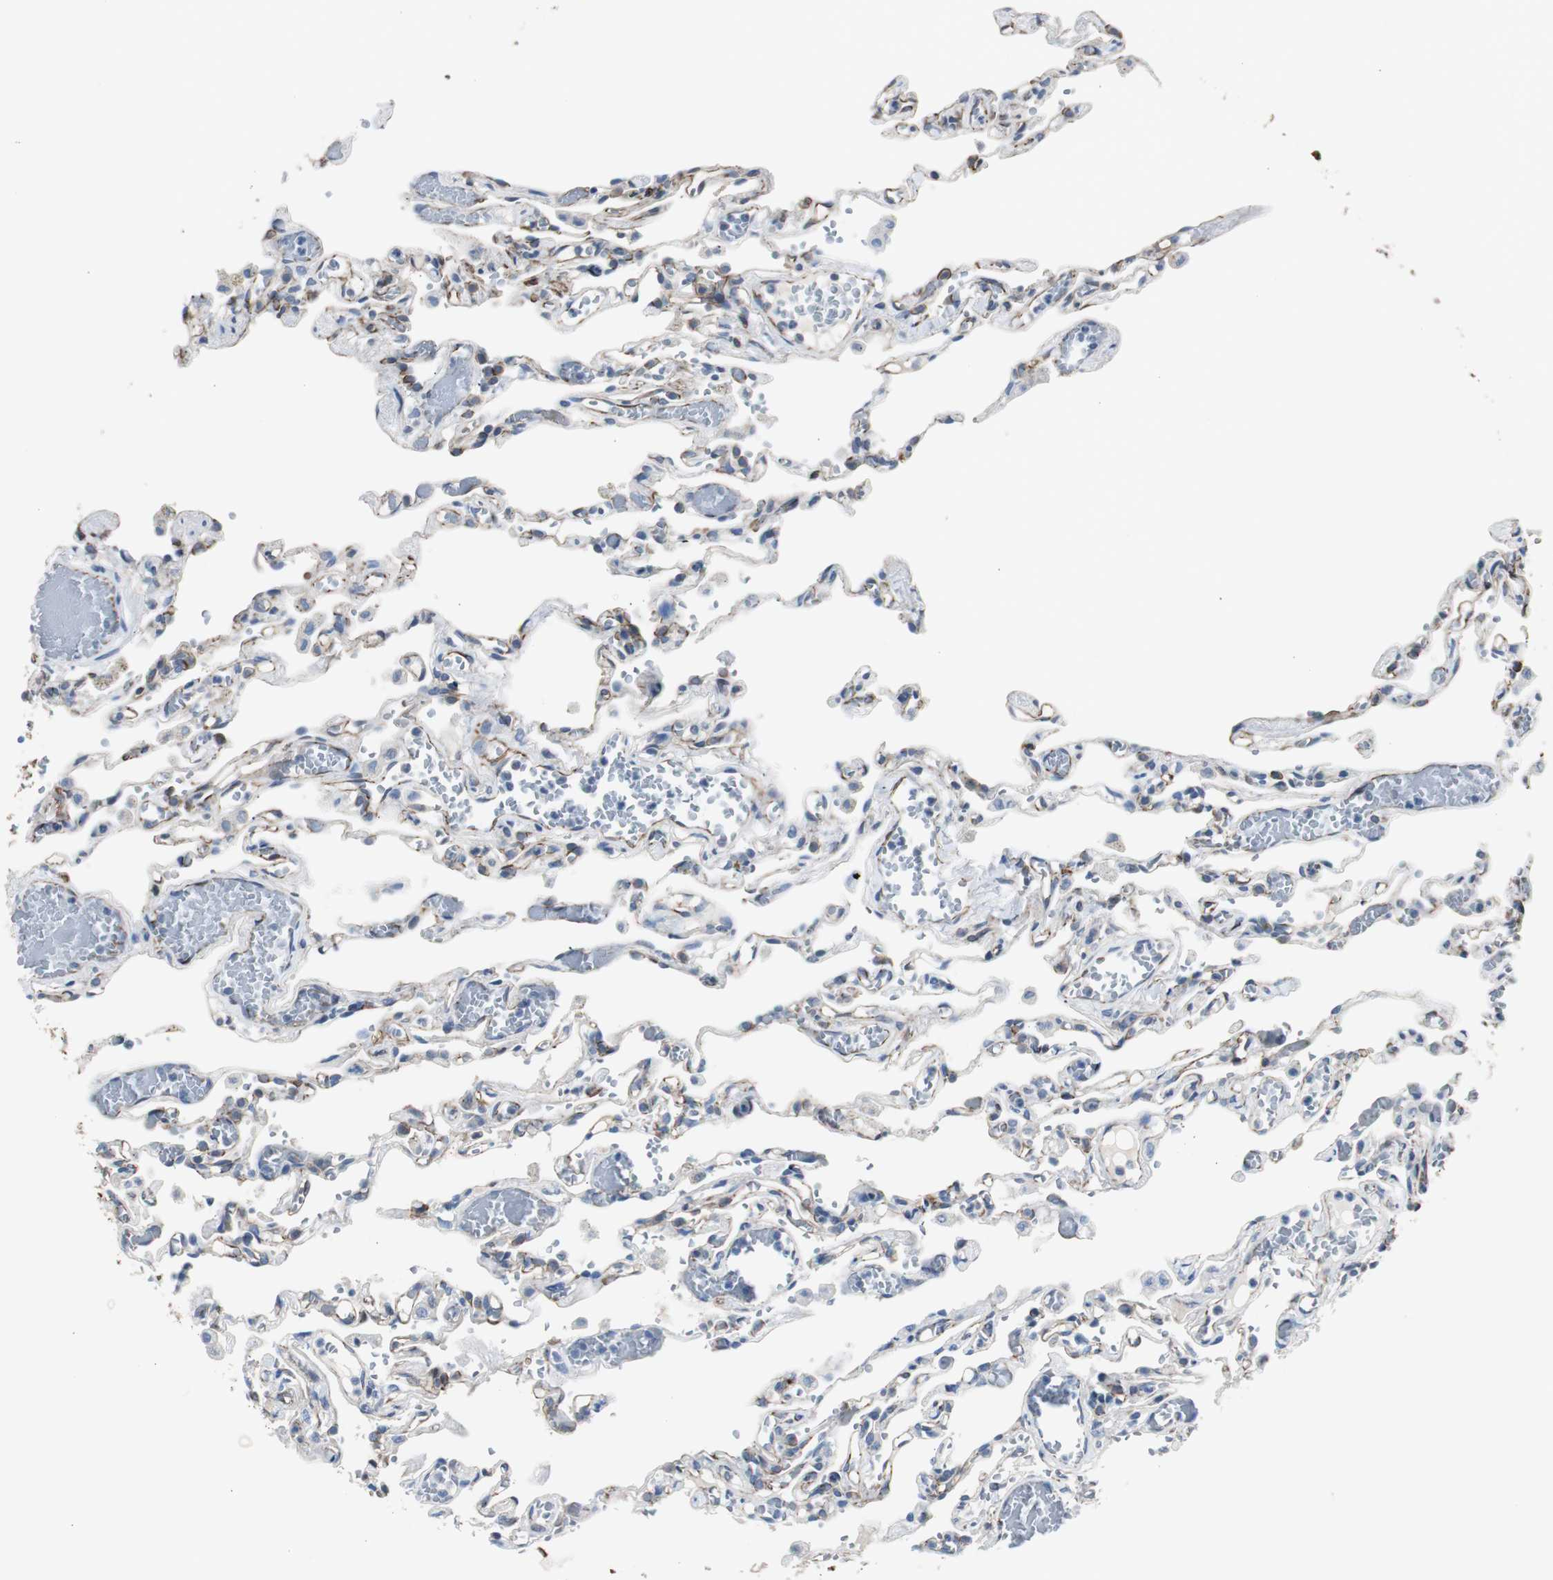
{"staining": {"intensity": "moderate", "quantity": "25%-75%", "location": "cytoplasmic/membranous"}, "tissue": "lung", "cell_type": "Alveolar cells", "image_type": "normal", "snomed": [{"axis": "morphology", "description": "Normal tissue, NOS"}, {"axis": "topography", "description": "Lung"}], "caption": "Moderate cytoplasmic/membranous protein staining is appreciated in about 25%-75% of alveolar cells in lung. (DAB IHC, brown staining for protein, blue staining for nuclei).", "gene": "STXBP4", "patient": {"sex": "male", "age": 21}}